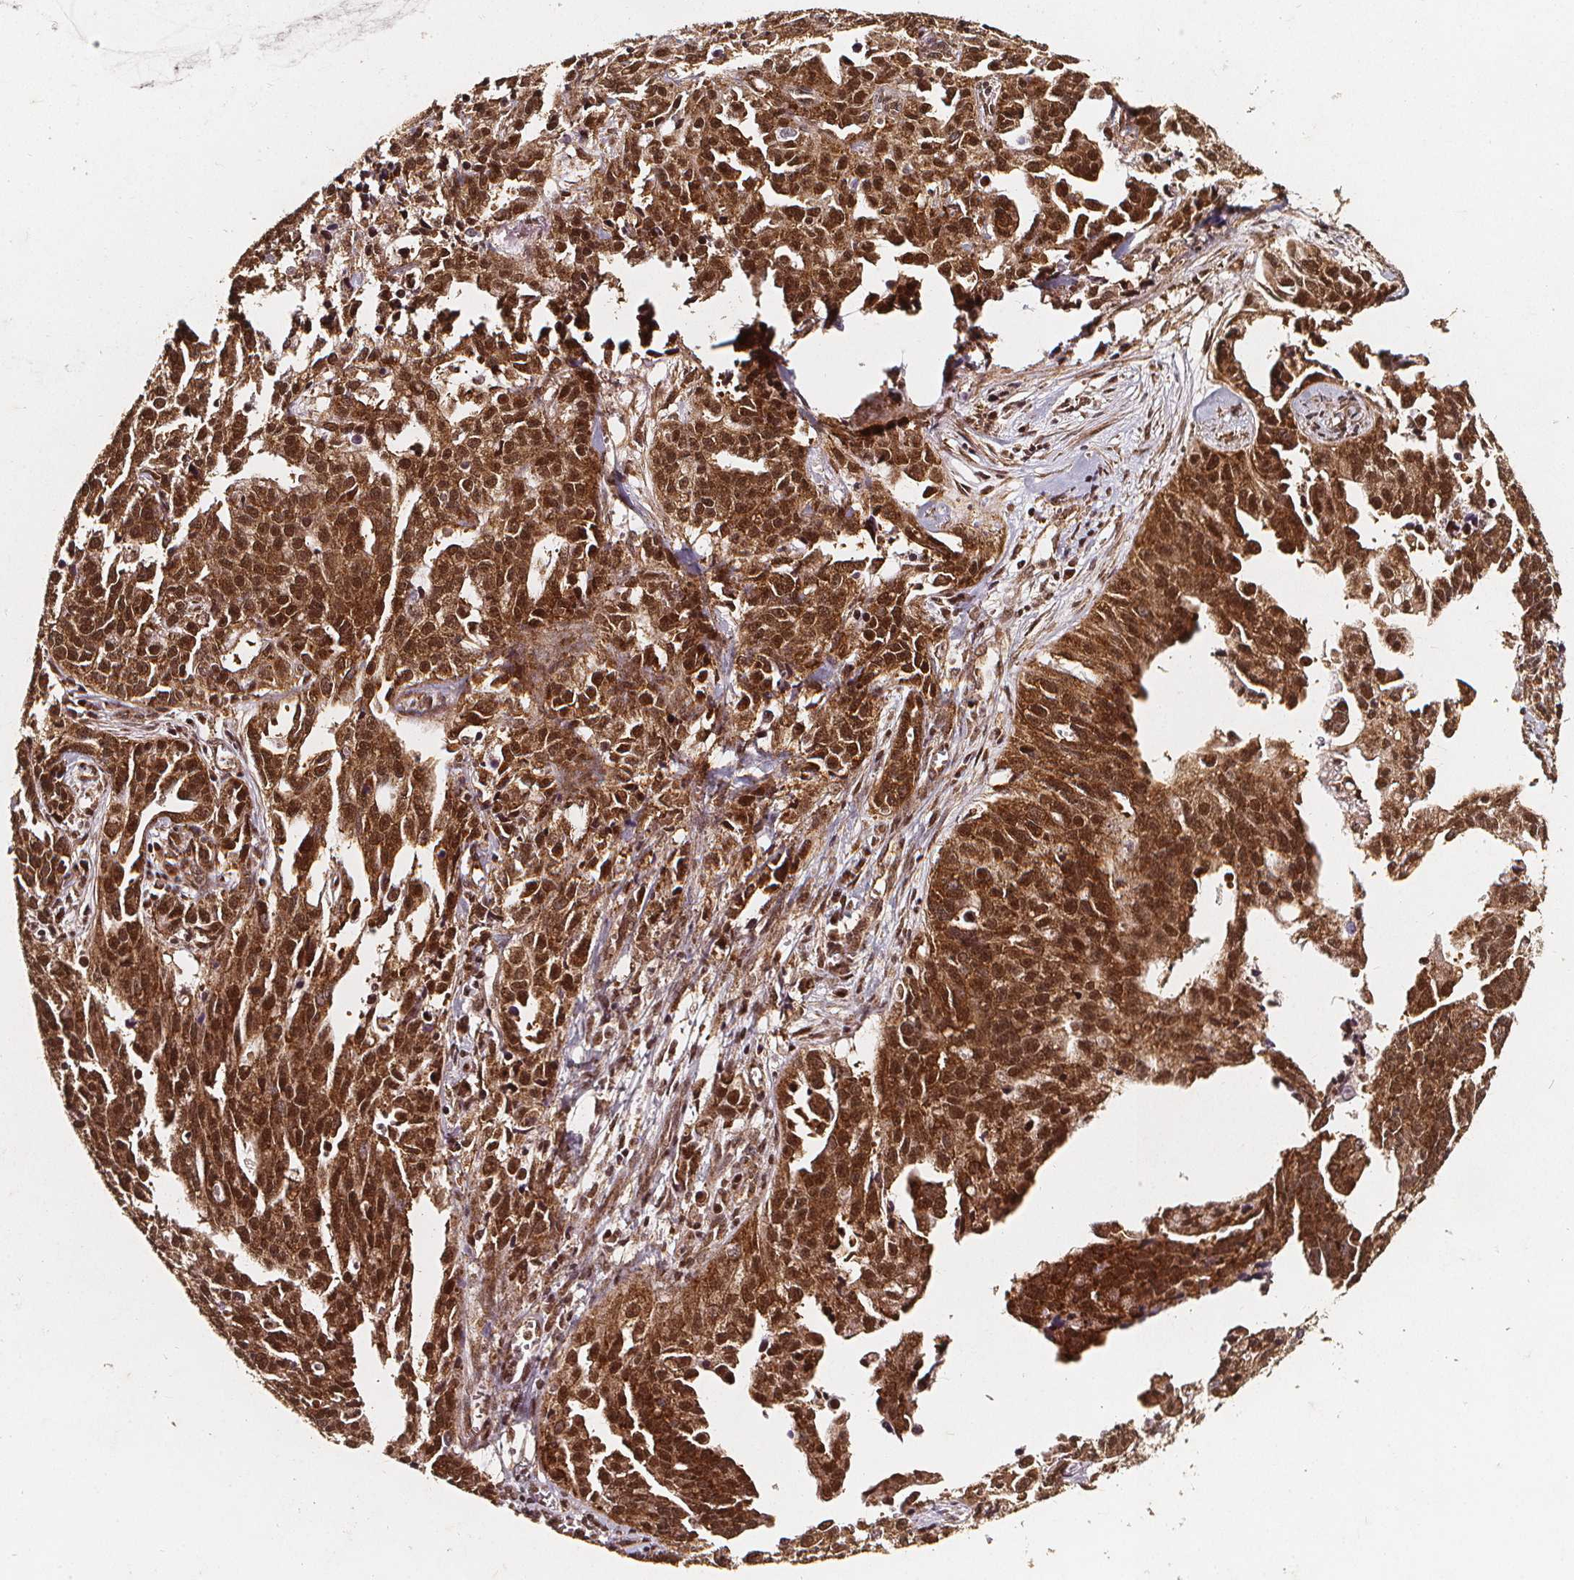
{"staining": {"intensity": "moderate", "quantity": ">75%", "location": "cytoplasmic/membranous,nuclear"}, "tissue": "ovarian cancer", "cell_type": "Tumor cells", "image_type": "cancer", "snomed": [{"axis": "morphology", "description": "Cystadenocarcinoma, serous, NOS"}, {"axis": "topography", "description": "Ovary"}], "caption": "IHC staining of ovarian serous cystadenocarcinoma, which exhibits medium levels of moderate cytoplasmic/membranous and nuclear positivity in about >75% of tumor cells indicating moderate cytoplasmic/membranous and nuclear protein positivity. The staining was performed using DAB (3,3'-diaminobenzidine) (brown) for protein detection and nuclei were counterstained in hematoxylin (blue).", "gene": "SMN1", "patient": {"sex": "female", "age": 75}}